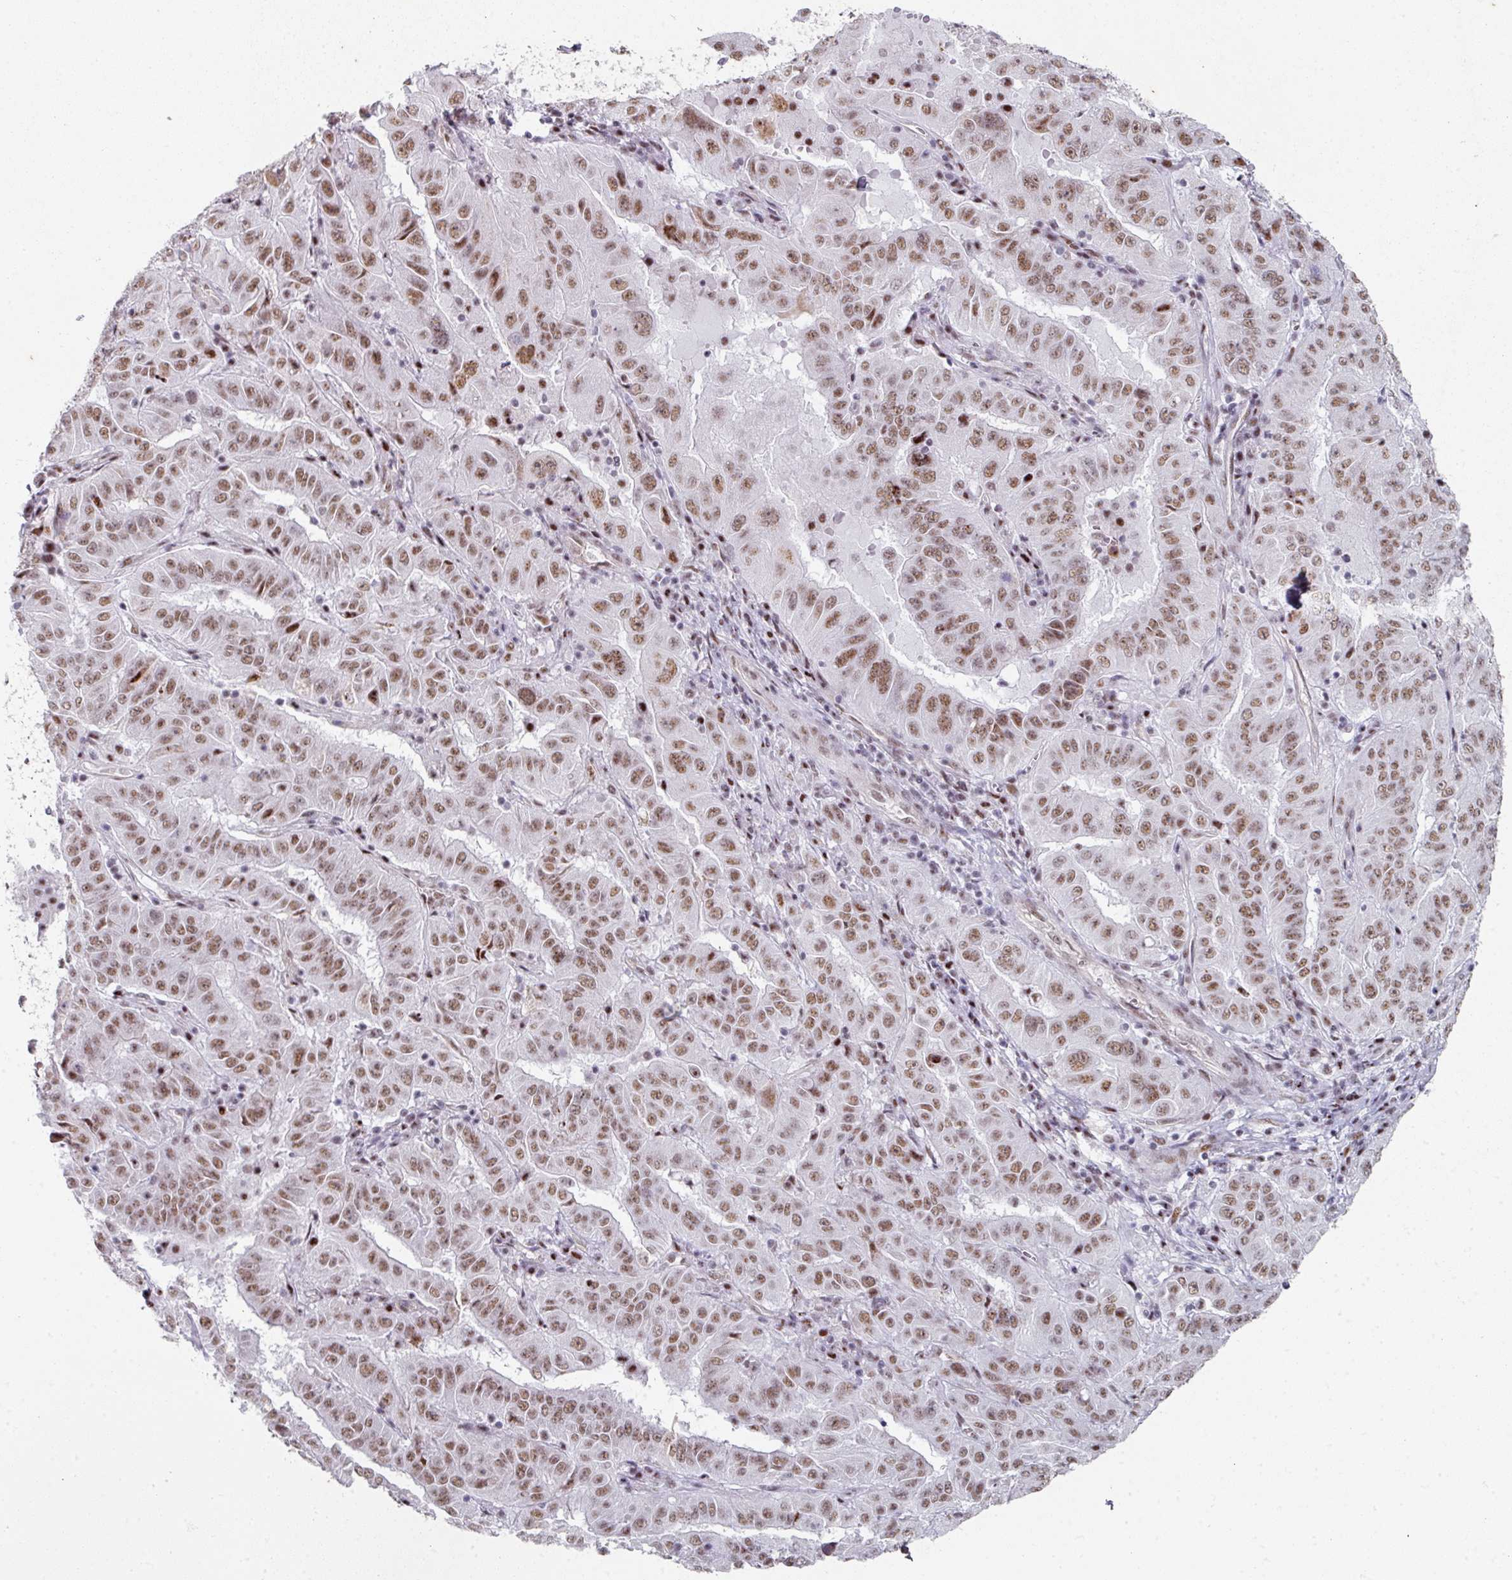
{"staining": {"intensity": "moderate", "quantity": ">75%", "location": "nuclear"}, "tissue": "pancreatic cancer", "cell_type": "Tumor cells", "image_type": "cancer", "snomed": [{"axis": "morphology", "description": "Adenocarcinoma, NOS"}, {"axis": "topography", "description": "Pancreas"}], "caption": "Pancreatic adenocarcinoma was stained to show a protein in brown. There is medium levels of moderate nuclear expression in approximately >75% of tumor cells. The staining is performed using DAB (3,3'-diaminobenzidine) brown chromogen to label protein expression. The nuclei are counter-stained blue using hematoxylin.", "gene": "SF3B5", "patient": {"sex": "male", "age": 63}}